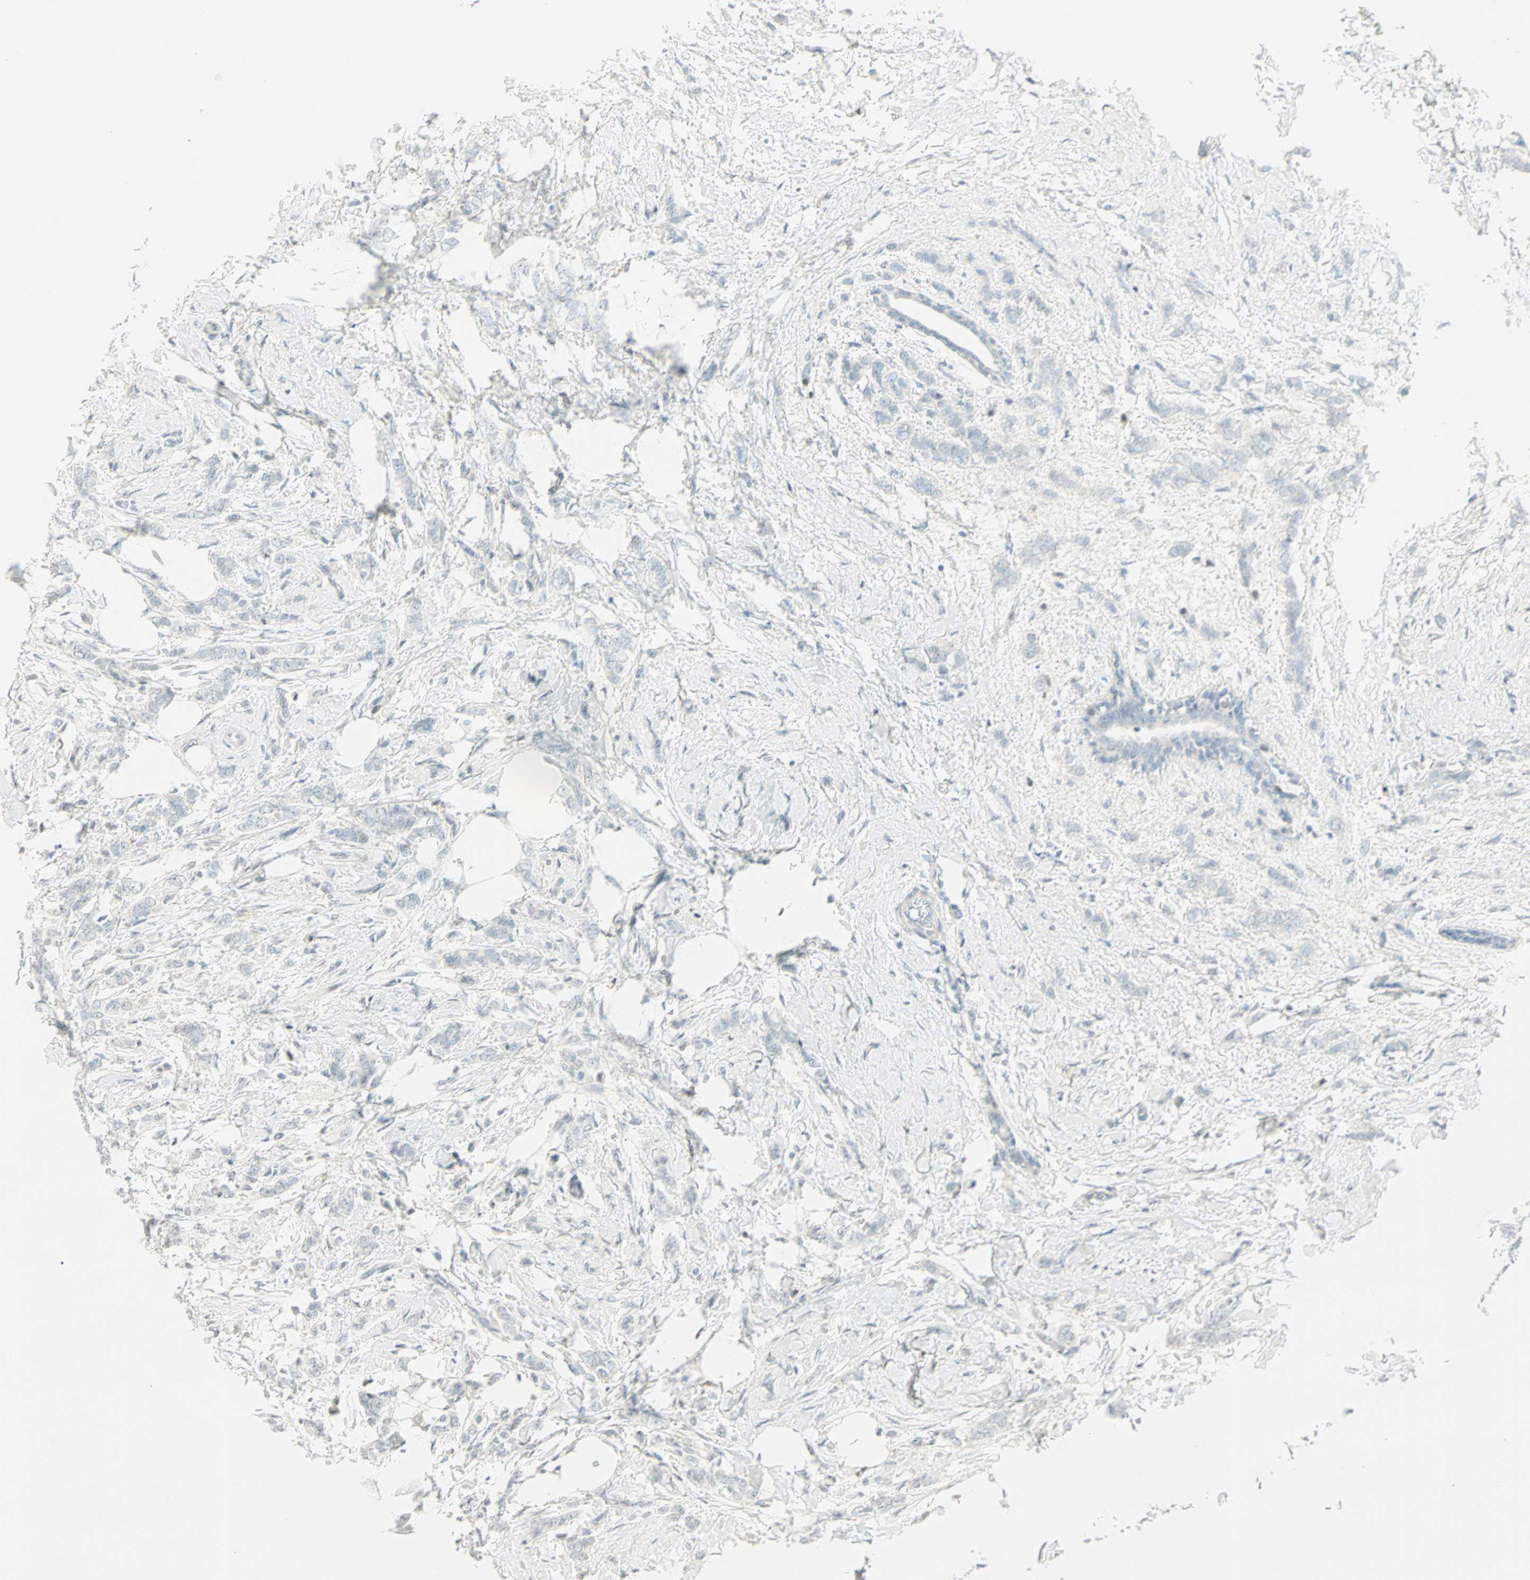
{"staining": {"intensity": "weak", "quantity": "<25%", "location": "nuclear"}, "tissue": "breast cancer", "cell_type": "Tumor cells", "image_type": "cancer", "snomed": [{"axis": "morphology", "description": "Lobular carcinoma, in situ"}, {"axis": "morphology", "description": "Lobular carcinoma"}, {"axis": "topography", "description": "Breast"}], "caption": "A micrograph of breast cancer (lobular carcinoma) stained for a protein exhibits no brown staining in tumor cells.", "gene": "SMAD3", "patient": {"sex": "female", "age": 41}}